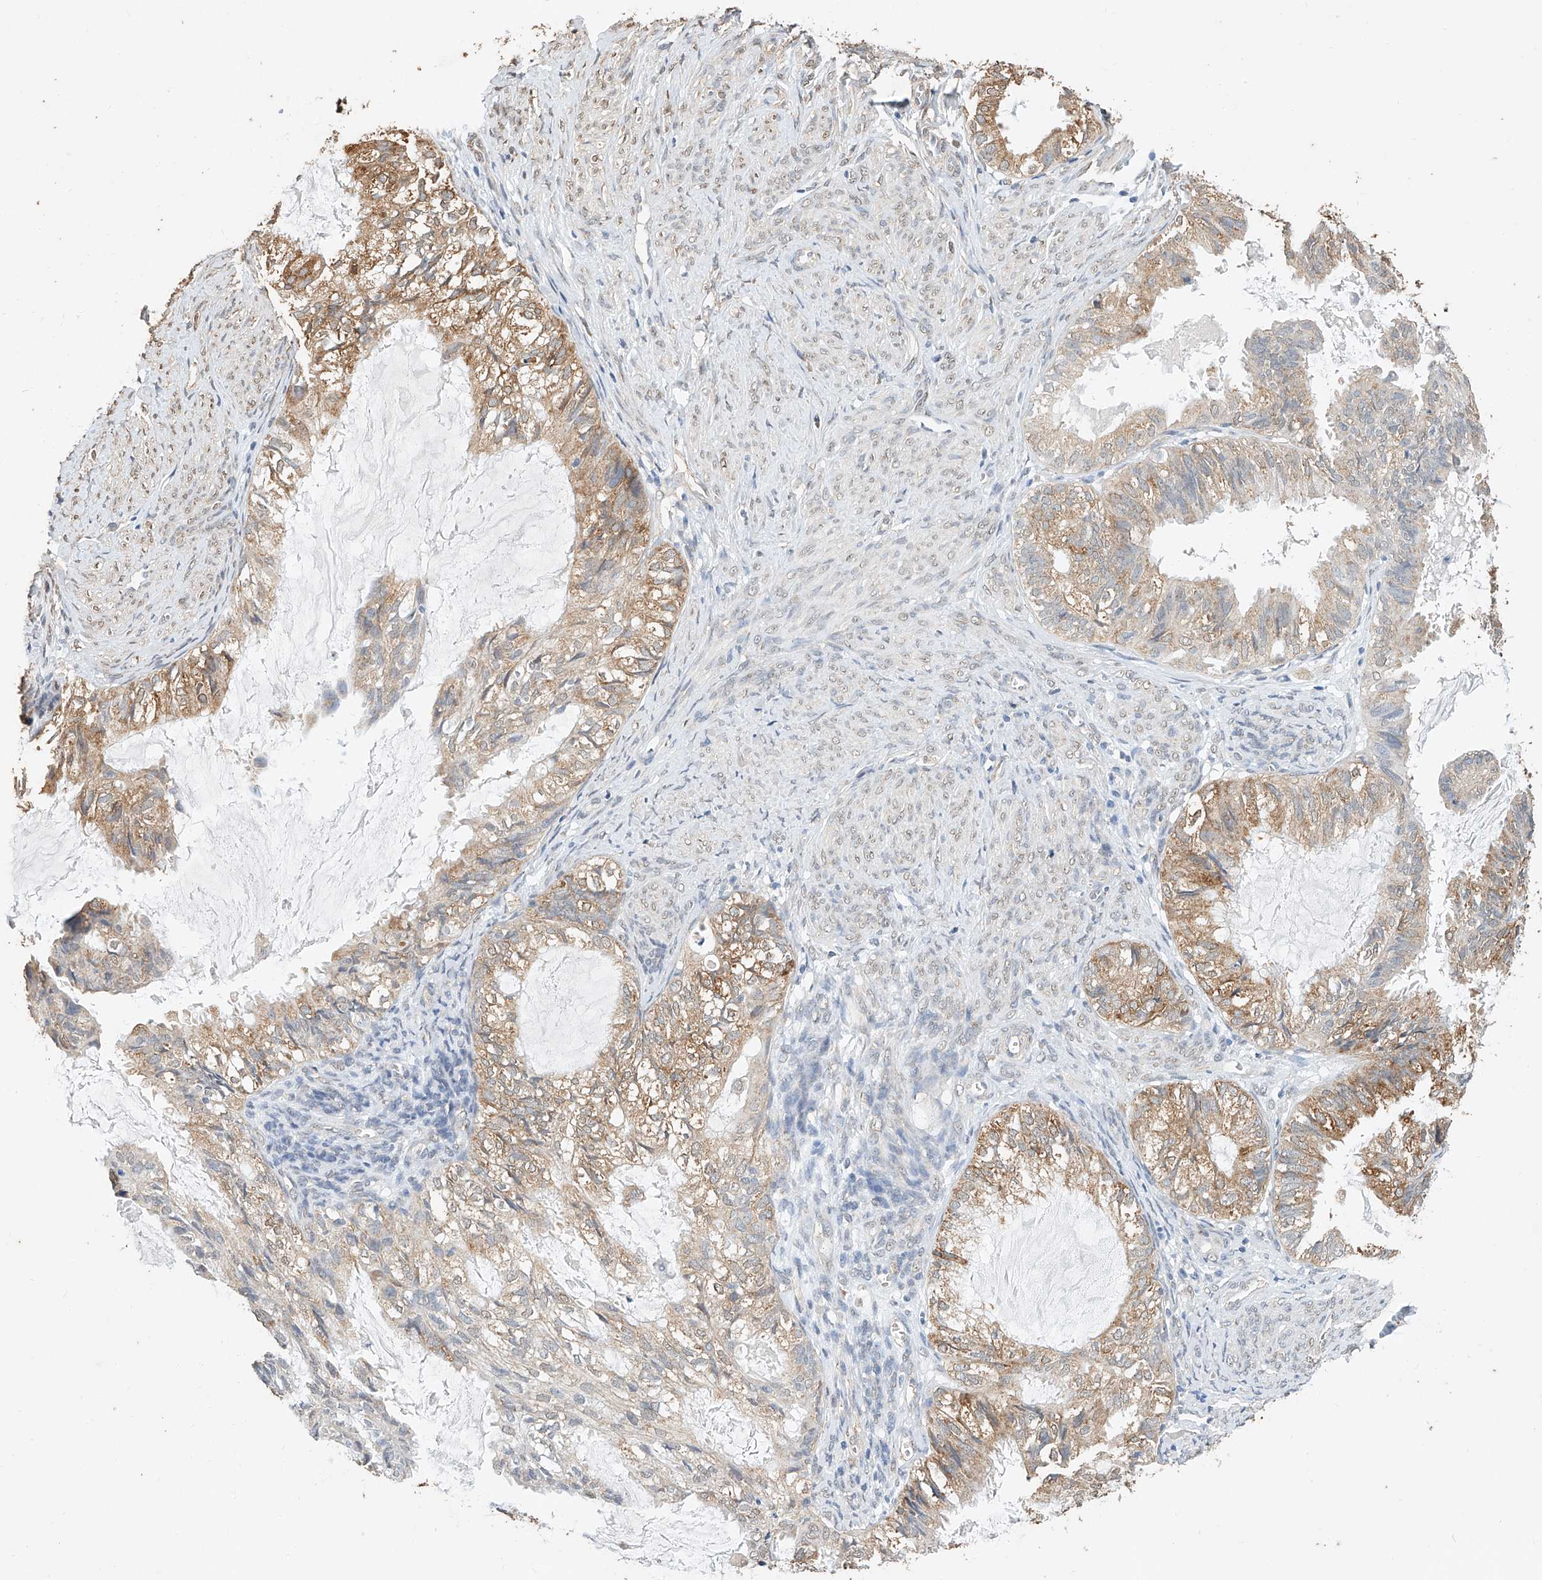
{"staining": {"intensity": "moderate", "quantity": ">75%", "location": "cytoplasmic/membranous"}, "tissue": "cervical cancer", "cell_type": "Tumor cells", "image_type": "cancer", "snomed": [{"axis": "morphology", "description": "Normal tissue, NOS"}, {"axis": "morphology", "description": "Adenocarcinoma, NOS"}, {"axis": "topography", "description": "Cervix"}, {"axis": "topography", "description": "Endometrium"}], "caption": "An IHC image of tumor tissue is shown. Protein staining in brown labels moderate cytoplasmic/membranous positivity in cervical cancer (adenocarcinoma) within tumor cells. The staining was performed using DAB, with brown indicating positive protein expression. Nuclei are stained blue with hematoxylin.", "gene": "CERS4", "patient": {"sex": "female", "age": 86}}